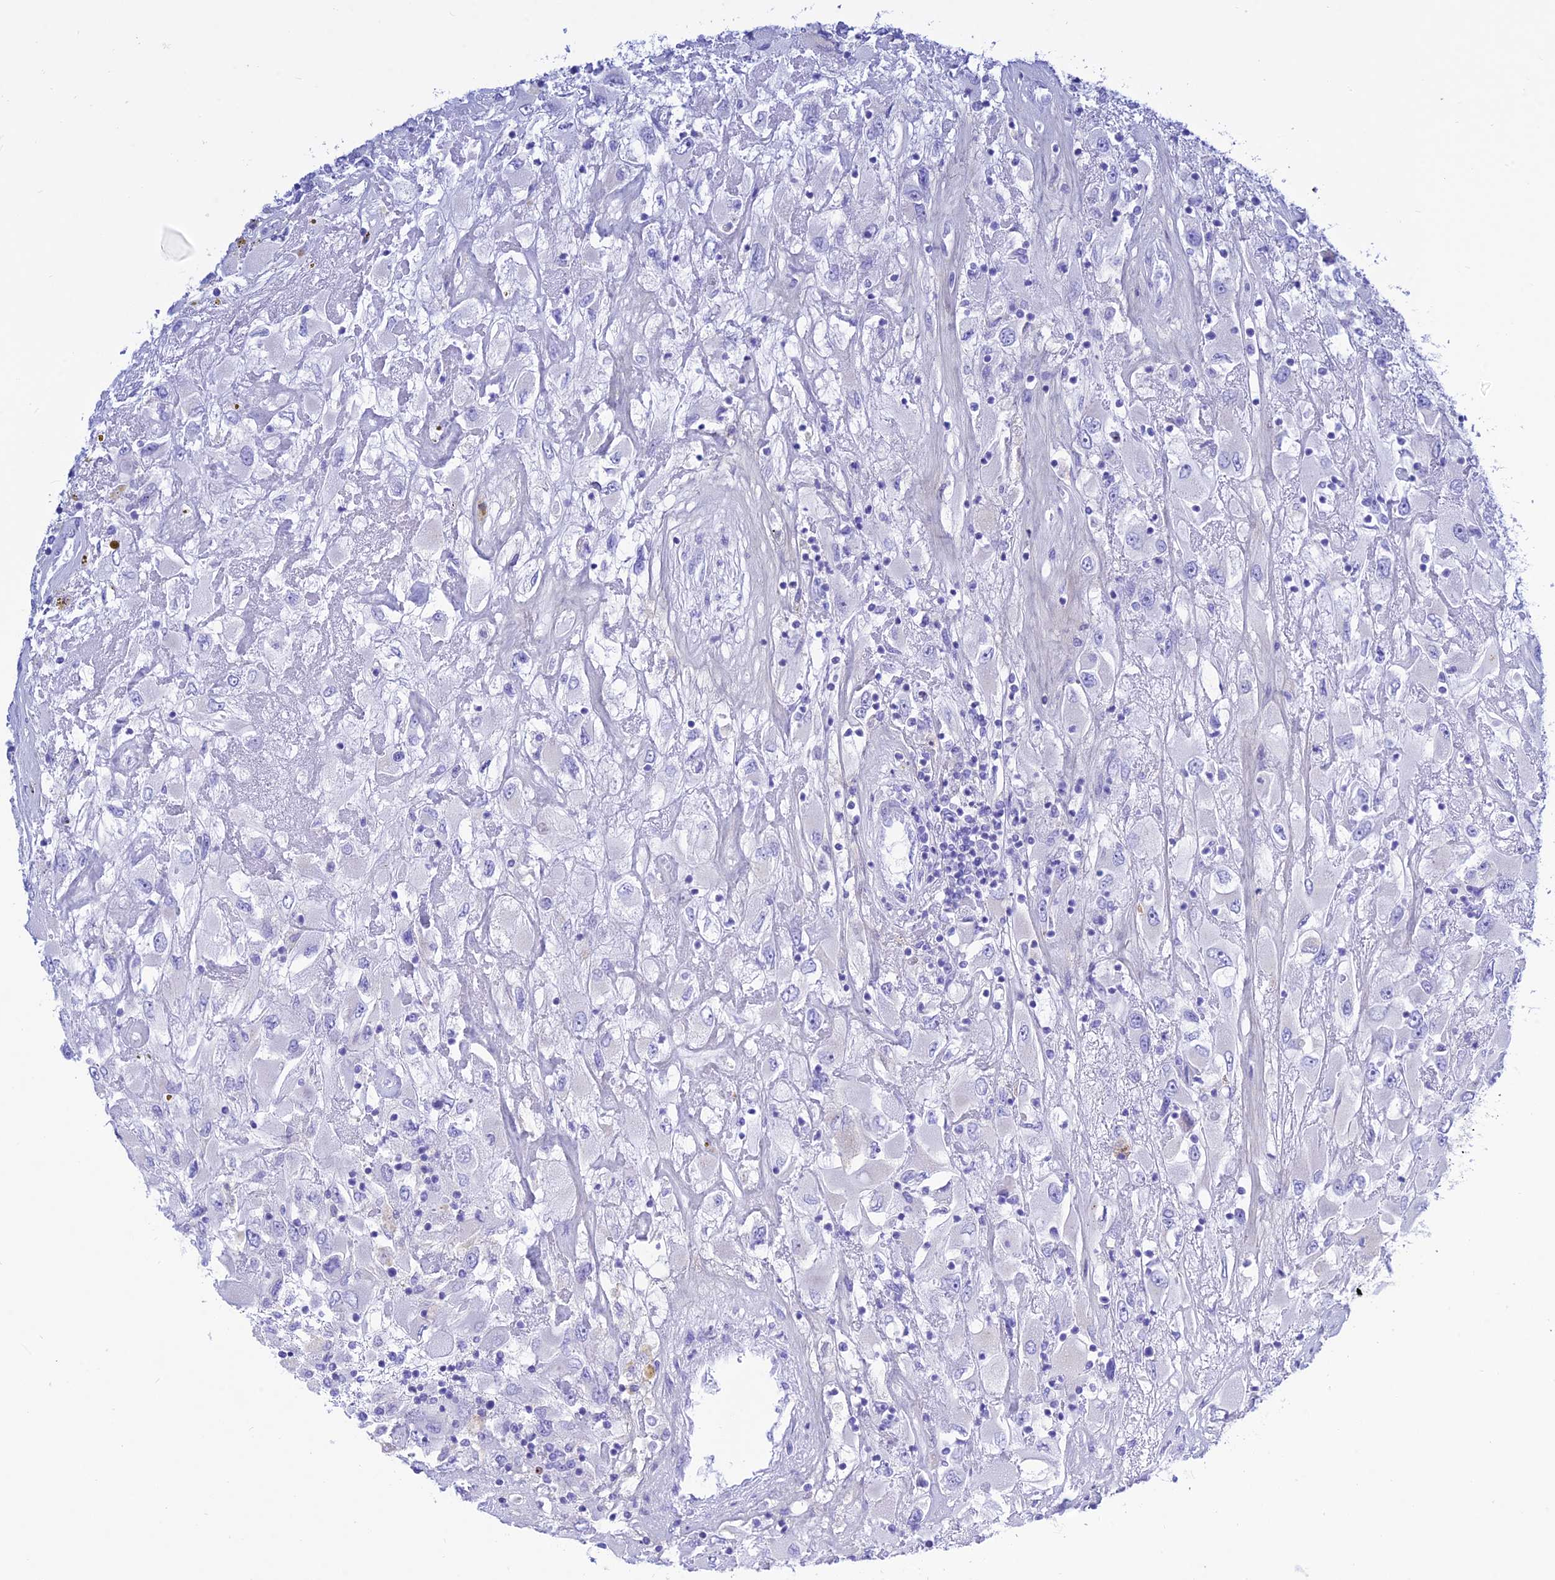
{"staining": {"intensity": "negative", "quantity": "none", "location": "none"}, "tissue": "renal cancer", "cell_type": "Tumor cells", "image_type": "cancer", "snomed": [{"axis": "morphology", "description": "Adenocarcinoma, NOS"}, {"axis": "topography", "description": "Kidney"}], "caption": "Histopathology image shows no significant protein positivity in tumor cells of renal cancer.", "gene": "PRNP", "patient": {"sex": "female", "age": 52}}